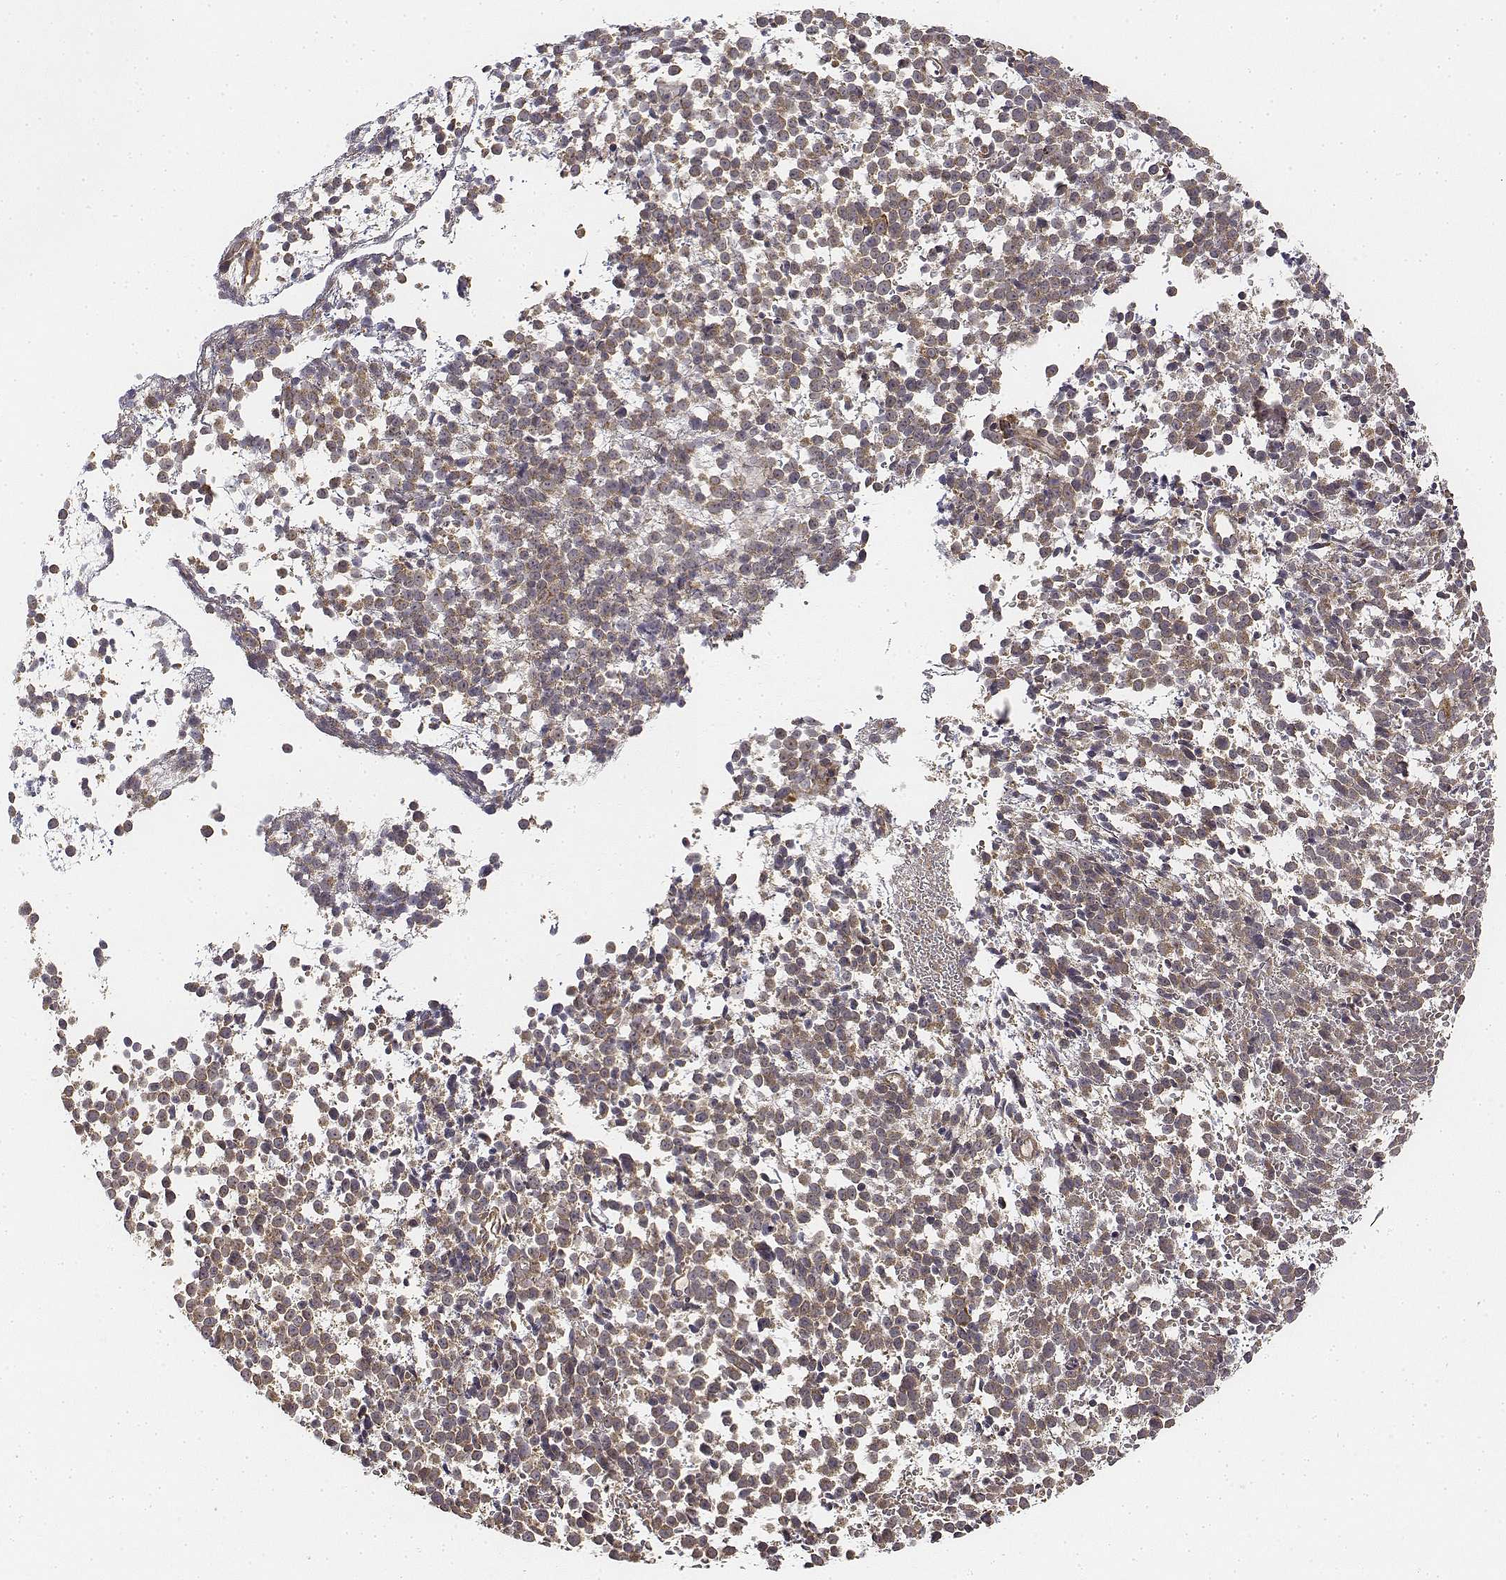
{"staining": {"intensity": "weak", "quantity": ">75%", "location": "cytoplasmic/membranous"}, "tissue": "melanoma", "cell_type": "Tumor cells", "image_type": "cancer", "snomed": [{"axis": "morphology", "description": "Malignant melanoma, NOS"}, {"axis": "topography", "description": "Skin"}], "caption": "Tumor cells show low levels of weak cytoplasmic/membranous positivity in approximately >75% of cells in melanoma.", "gene": "FBXO21", "patient": {"sex": "female", "age": 70}}